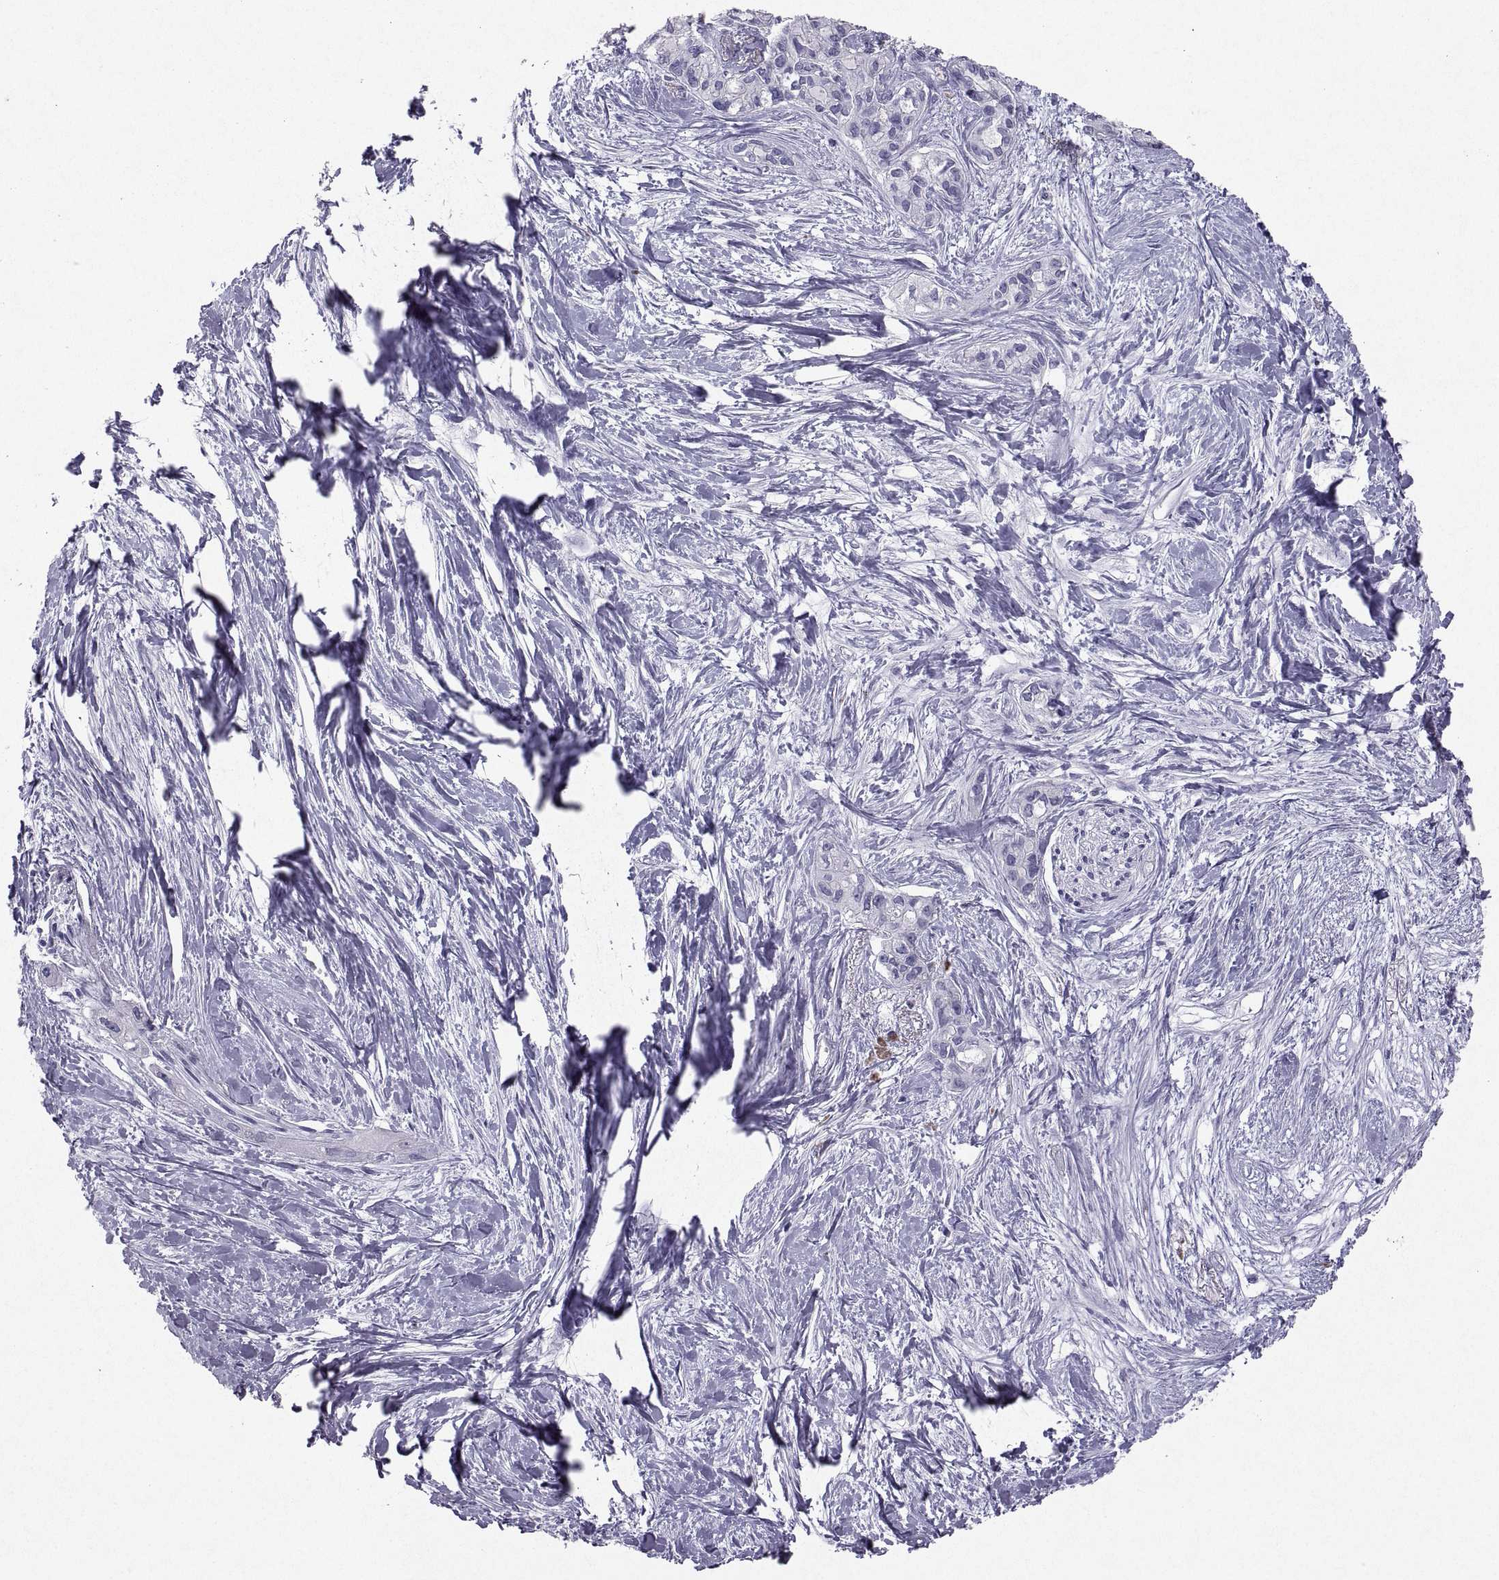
{"staining": {"intensity": "negative", "quantity": "none", "location": "none"}, "tissue": "pancreatic cancer", "cell_type": "Tumor cells", "image_type": "cancer", "snomed": [{"axis": "morphology", "description": "Adenocarcinoma, NOS"}, {"axis": "topography", "description": "Pancreas"}], "caption": "The image demonstrates no staining of tumor cells in pancreatic adenocarcinoma.", "gene": "SOX21", "patient": {"sex": "female", "age": 50}}